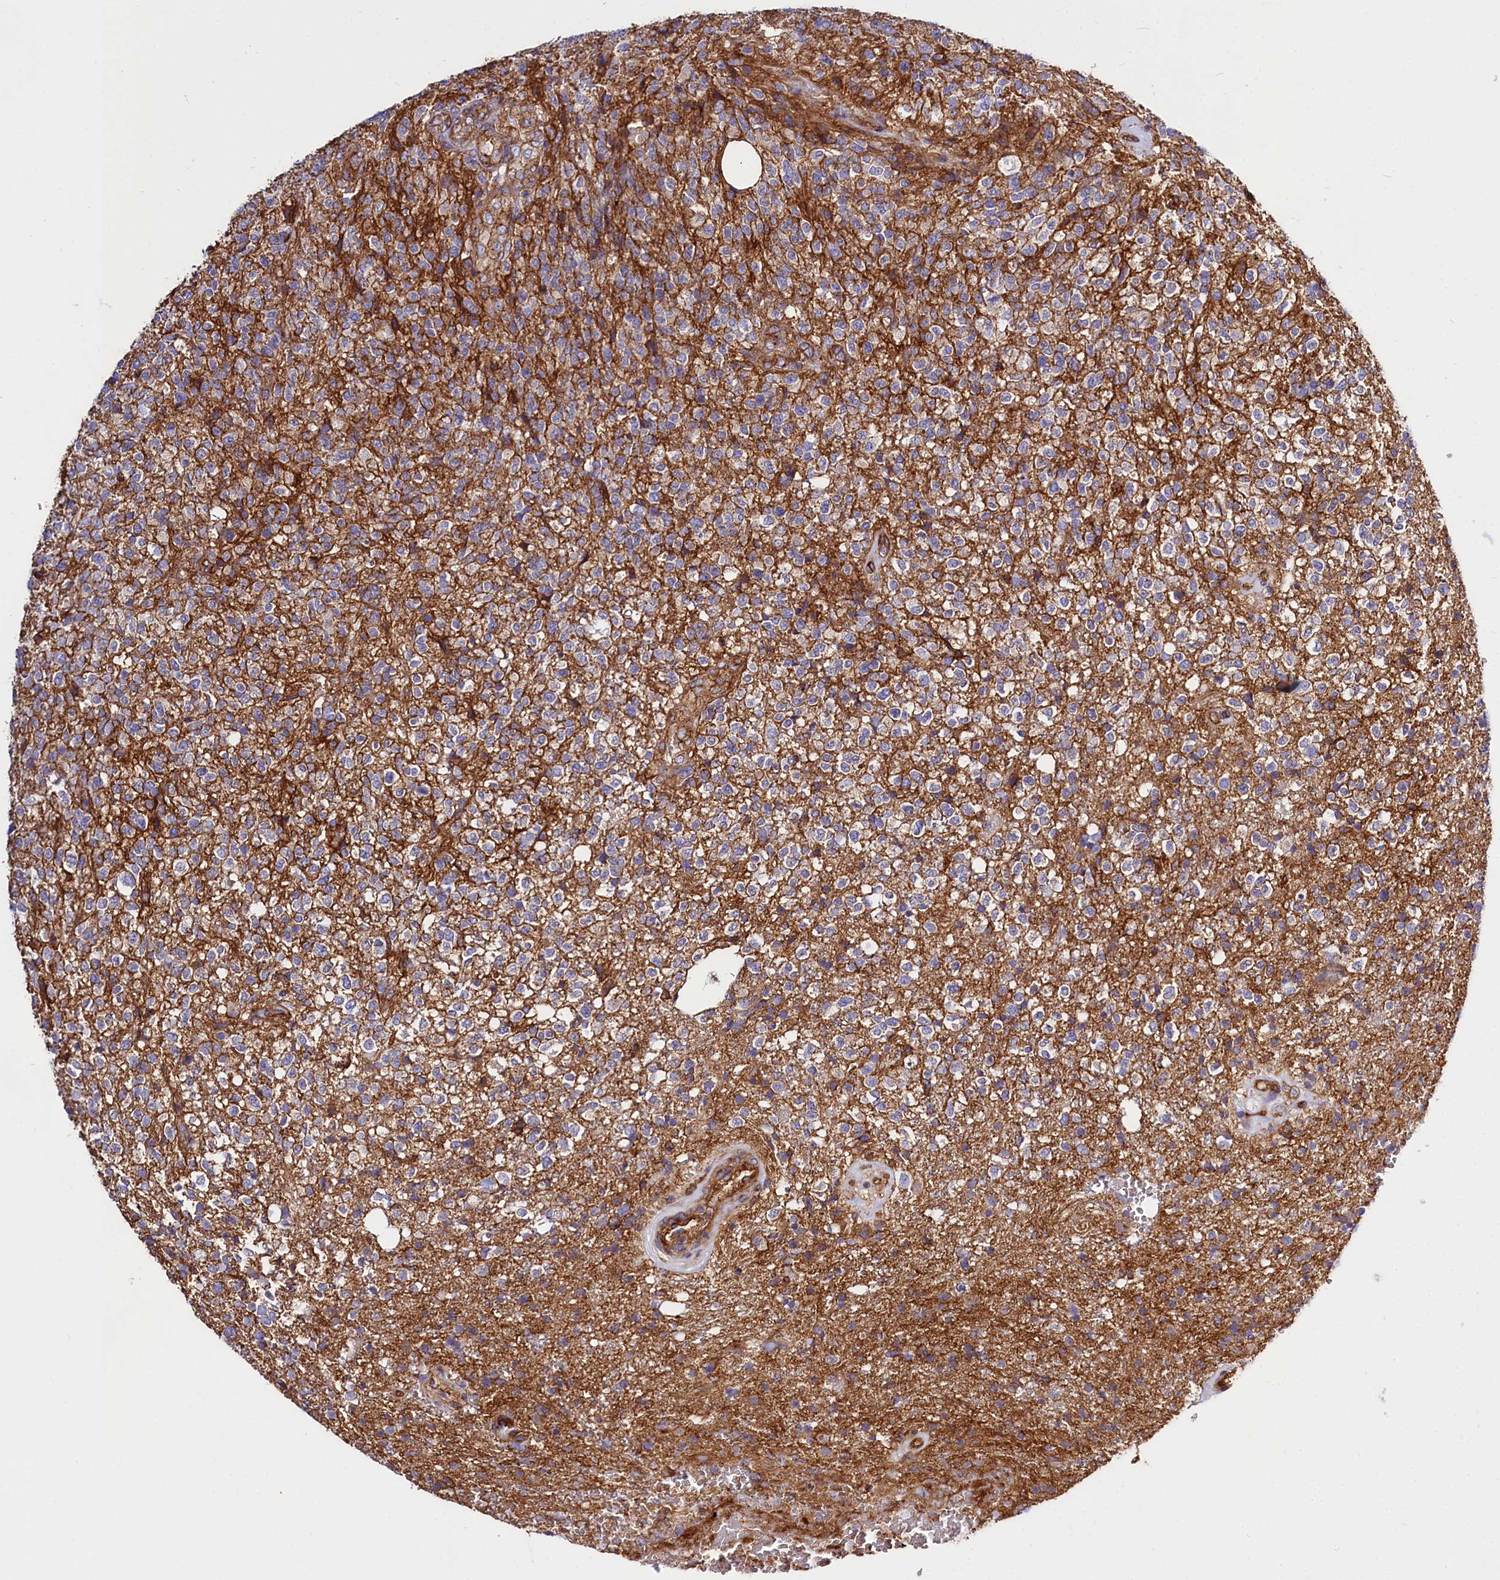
{"staining": {"intensity": "negative", "quantity": "none", "location": "none"}, "tissue": "glioma", "cell_type": "Tumor cells", "image_type": "cancer", "snomed": [{"axis": "morphology", "description": "Glioma, malignant, High grade"}, {"axis": "topography", "description": "Brain"}], "caption": "A high-resolution photomicrograph shows immunohistochemistry staining of glioma, which demonstrates no significant staining in tumor cells.", "gene": "ANO6", "patient": {"sex": "male", "age": 56}}